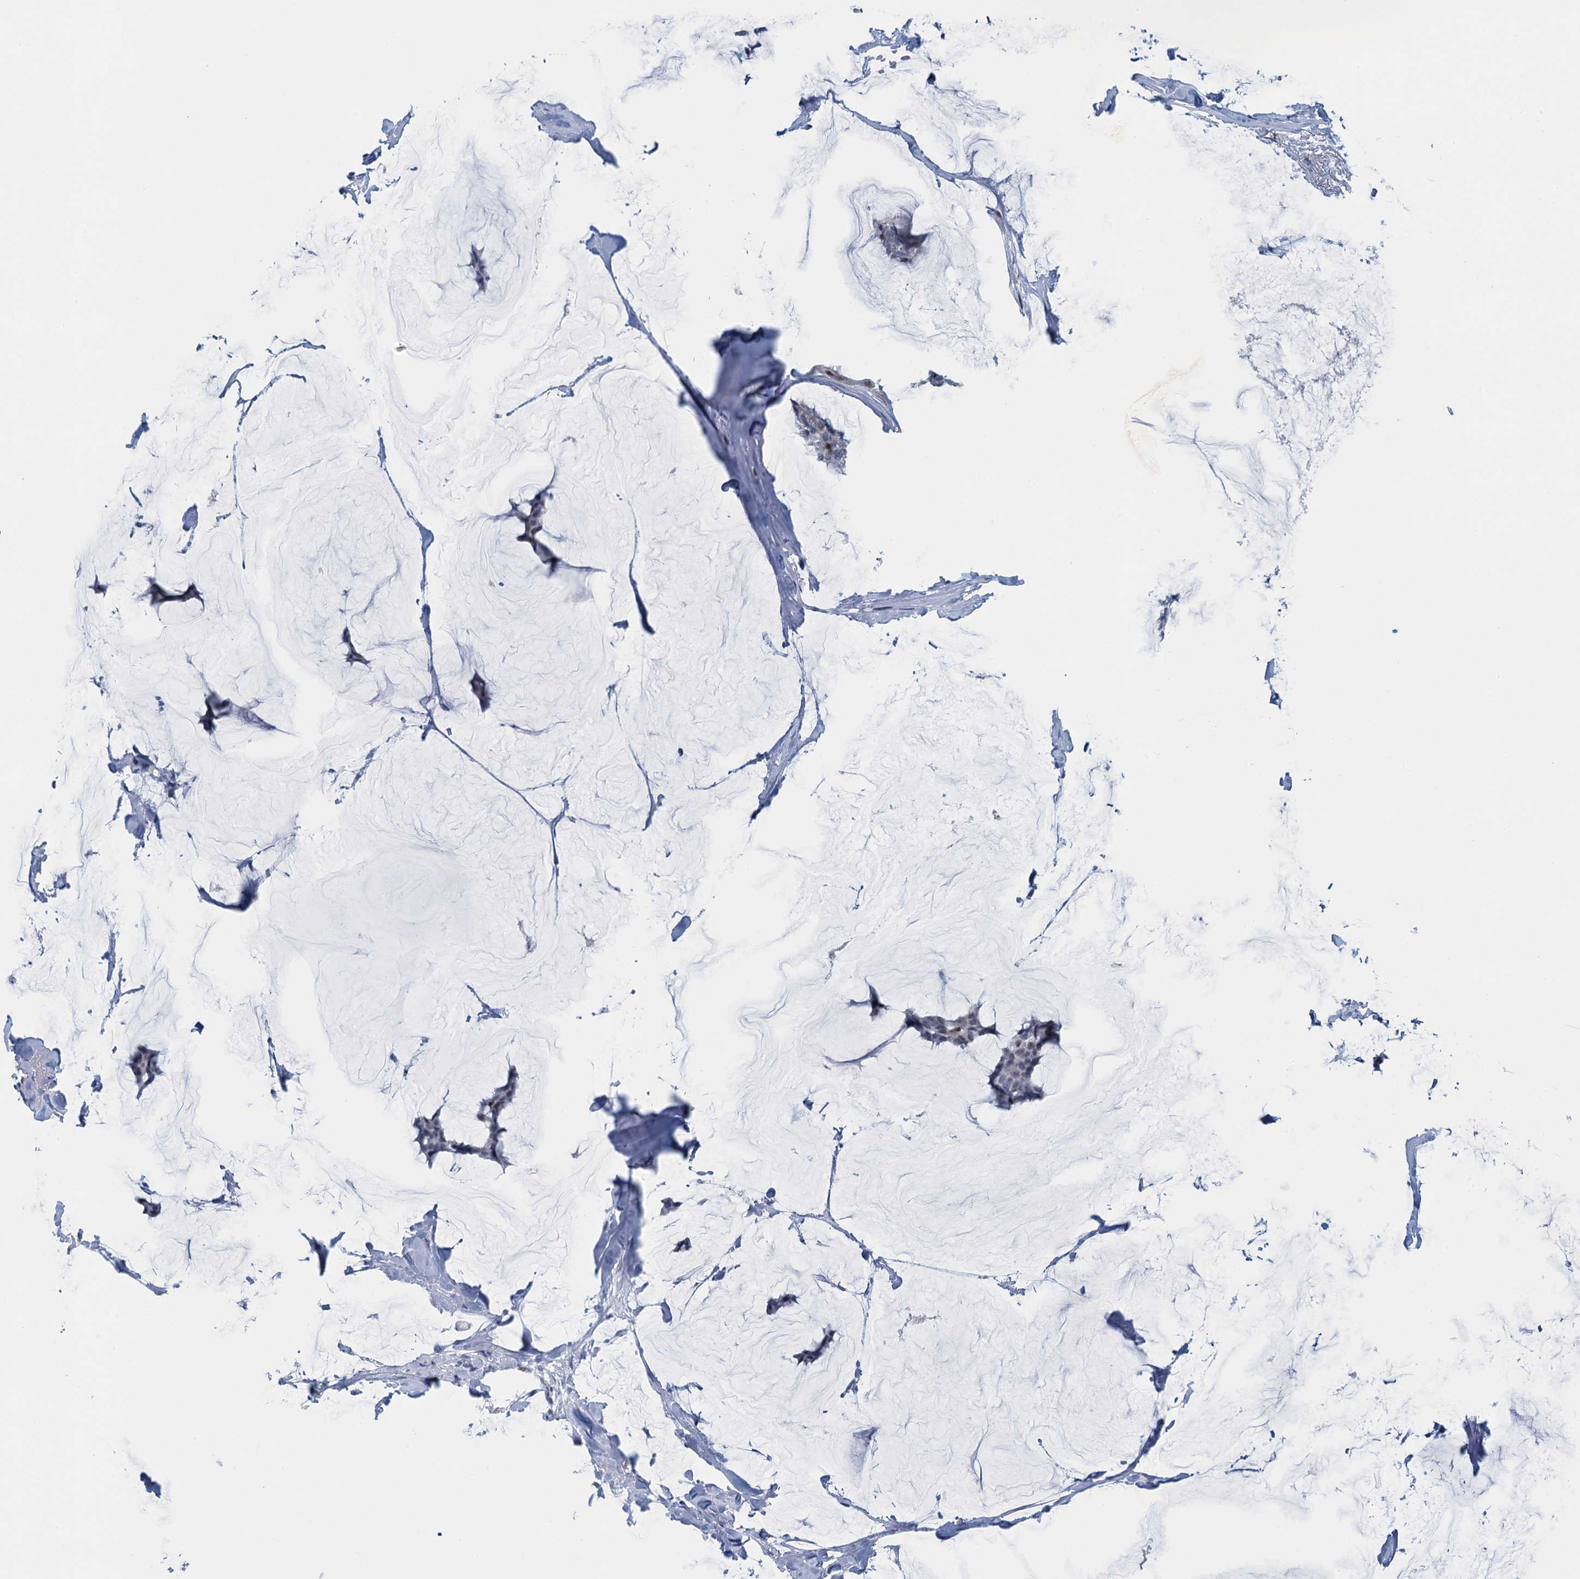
{"staining": {"intensity": "weak", "quantity": "<25%", "location": "nuclear"}, "tissue": "breast cancer", "cell_type": "Tumor cells", "image_type": "cancer", "snomed": [{"axis": "morphology", "description": "Duct carcinoma"}, {"axis": "topography", "description": "Breast"}], "caption": "Micrograph shows no significant protein positivity in tumor cells of breast cancer (invasive ductal carcinoma). Nuclei are stained in blue.", "gene": "TTLL9", "patient": {"sex": "female", "age": 93}}